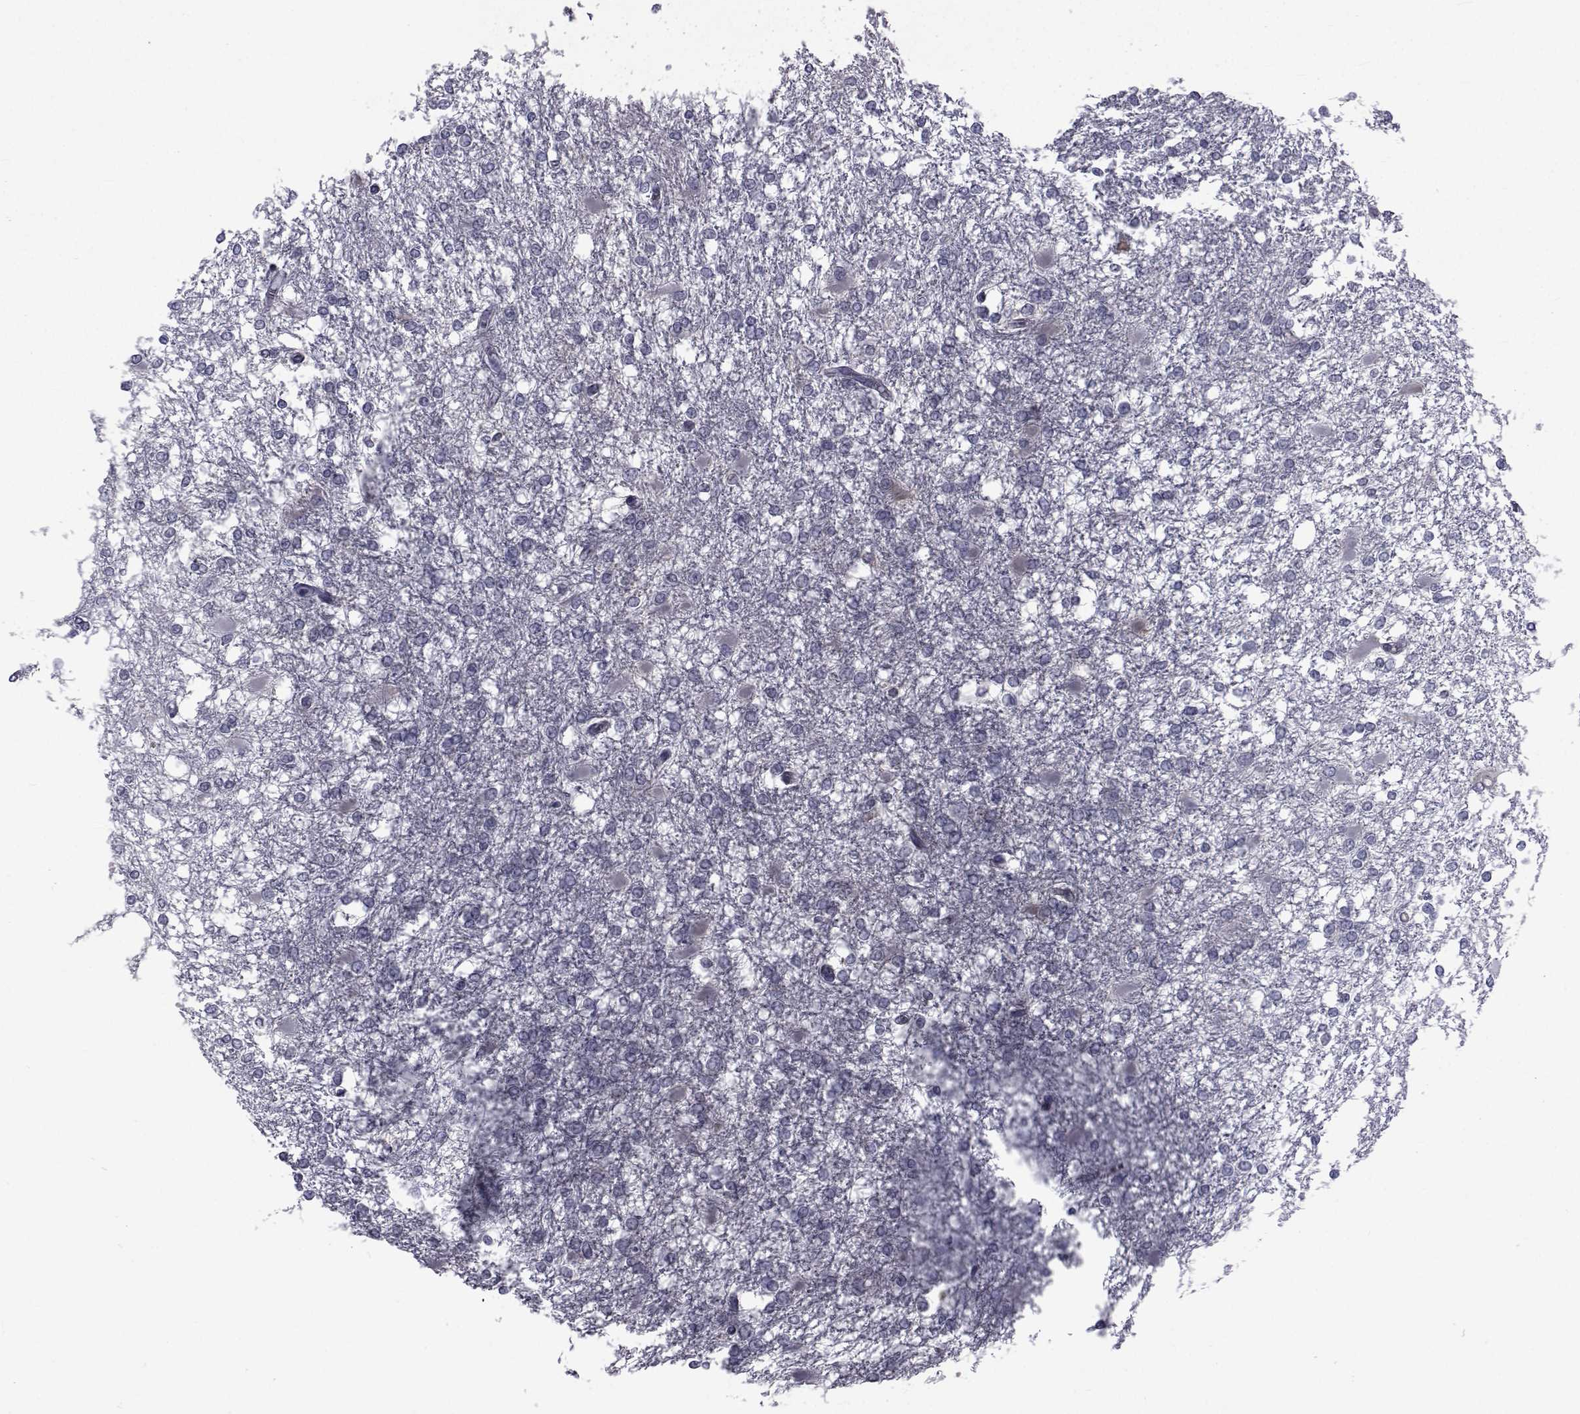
{"staining": {"intensity": "negative", "quantity": "none", "location": "none"}, "tissue": "glioma", "cell_type": "Tumor cells", "image_type": "cancer", "snomed": [{"axis": "morphology", "description": "Glioma, malignant, High grade"}, {"axis": "topography", "description": "Cerebral cortex"}], "caption": "High-grade glioma (malignant) was stained to show a protein in brown. There is no significant expression in tumor cells. The staining is performed using DAB brown chromogen with nuclei counter-stained in using hematoxylin.", "gene": "PAX2", "patient": {"sex": "male", "age": 79}}